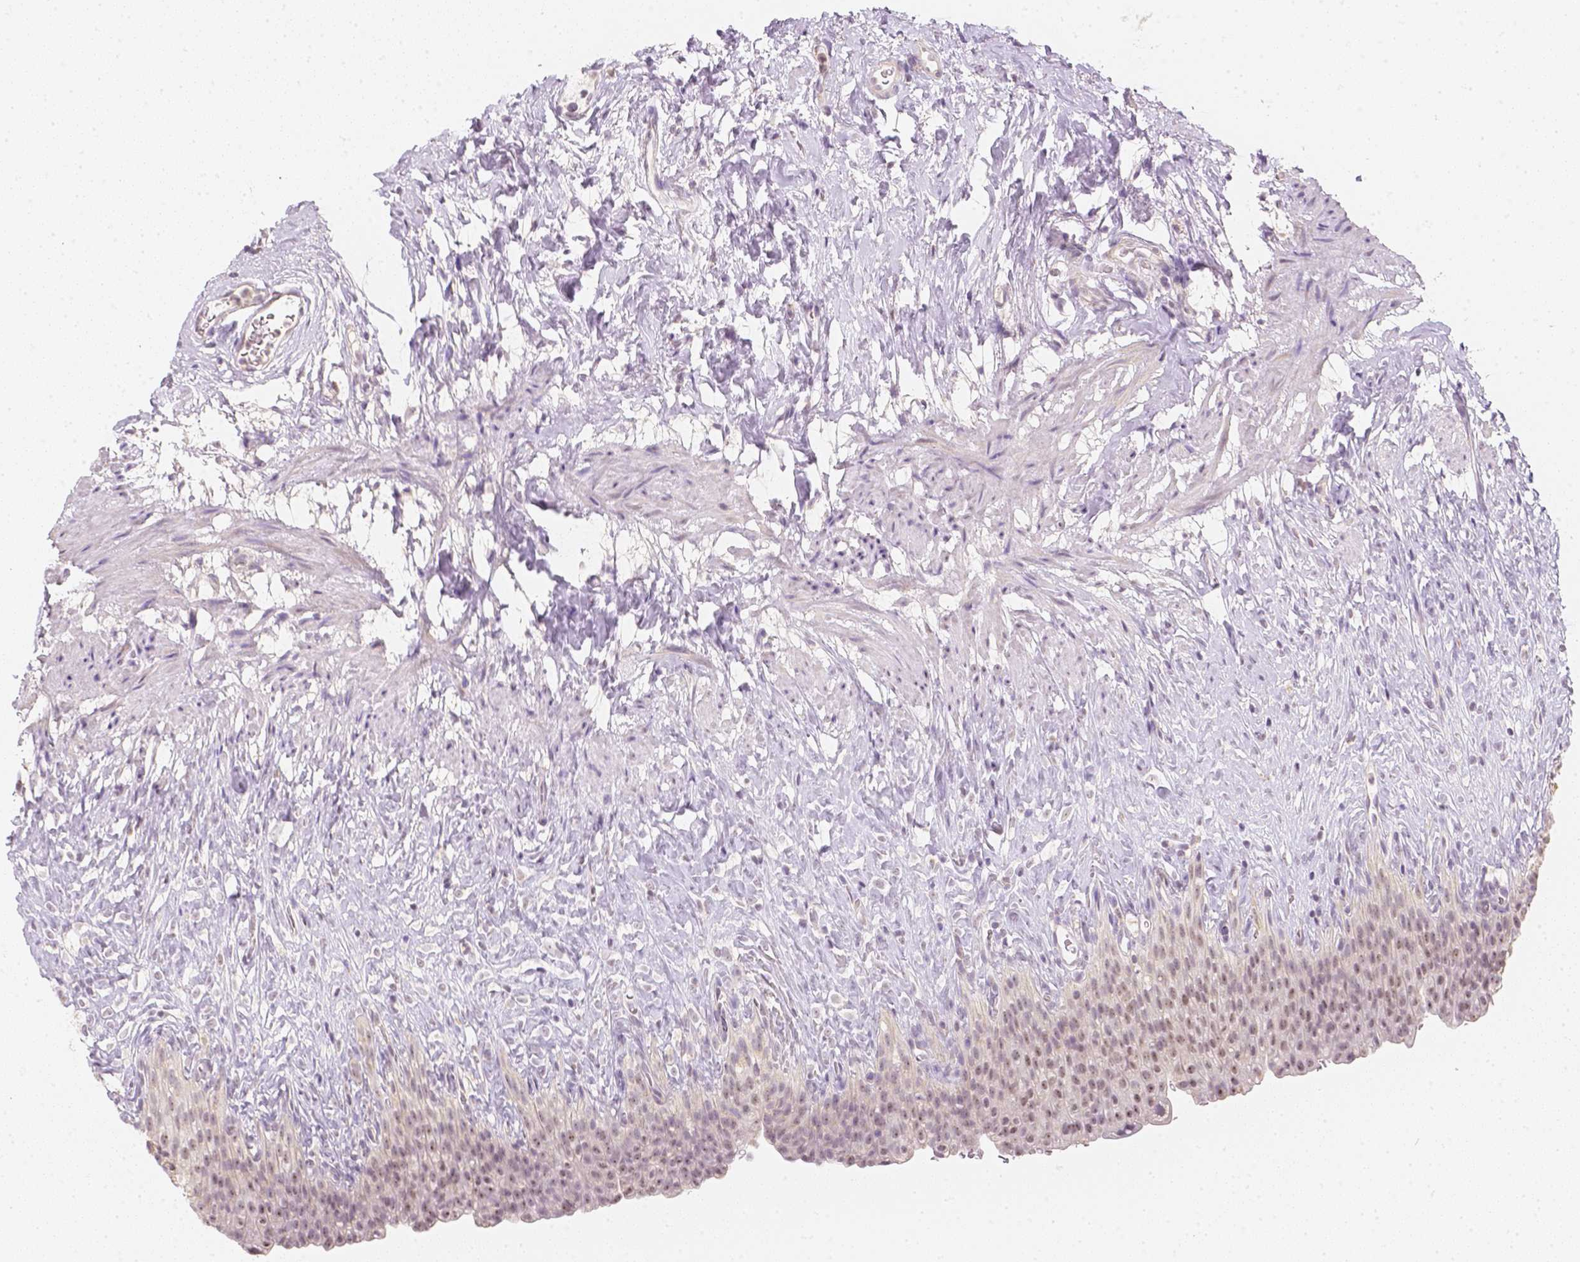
{"staining": {"intensity": "weak", "quantity": ">75%", "location": "cytoplasmic/membranous,nuclear"}, "tissue": "urinary bladder", "cell_type": "Urothelial cells", "image_type": "normal", "snomed": [{"axis": "morphology", "description": "Normal tissue, NOS"}, {"axis": "topography", "description": "Urinary bladder"}, {"axis": "topography", "description": "Prostate"}], "caption": "A high-resolution image shows immunohistochemistry staining of unremarkable urinary bladder, which displays weak cytoplasmic/membranous,nuclear positivity in approximately >75% of urothelial cells.", "gene": "NVL", "patient": {"sex": "male", "age": 76}}